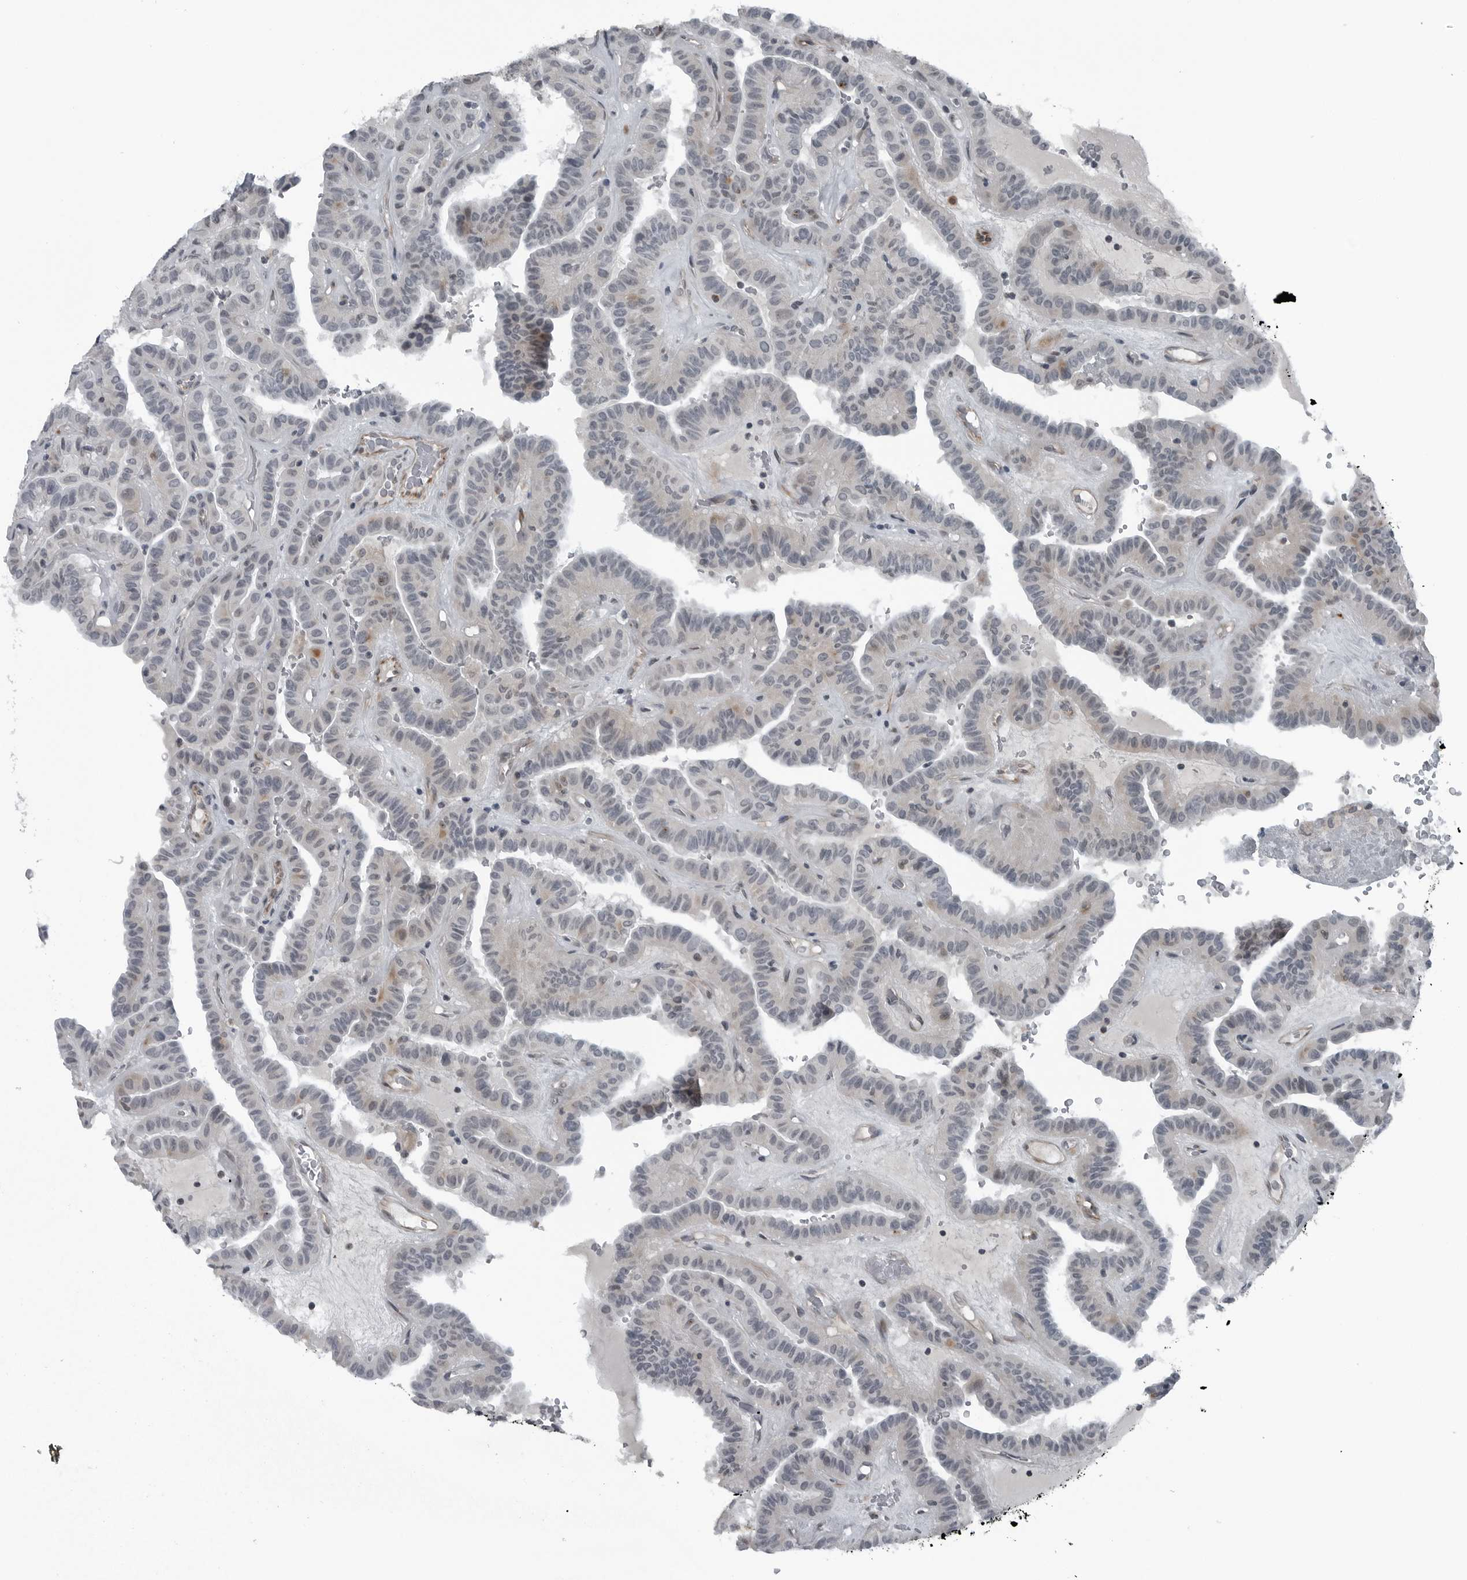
{"staining": {"intensity": "negative", "quantity": "none", "location": "none"}, "tissue": "thyroid cancer", "cell_type": "Tumor cells", "image_type": "cancer", "snomed": [{"axis": "morphology", "description": "Papillary adenocarcinoma, NOS"}, {"axis": "topography", "description": "Thyroid gland"}], "caption": "The photomicrograph reveals no staining of tumor cells in thyroid papillary adenocarcinoma. (Brightfield microscopy of DAB IHC at high magnification).", "gene": "GAK", "patient": {"sex": "male", "age": 77}}